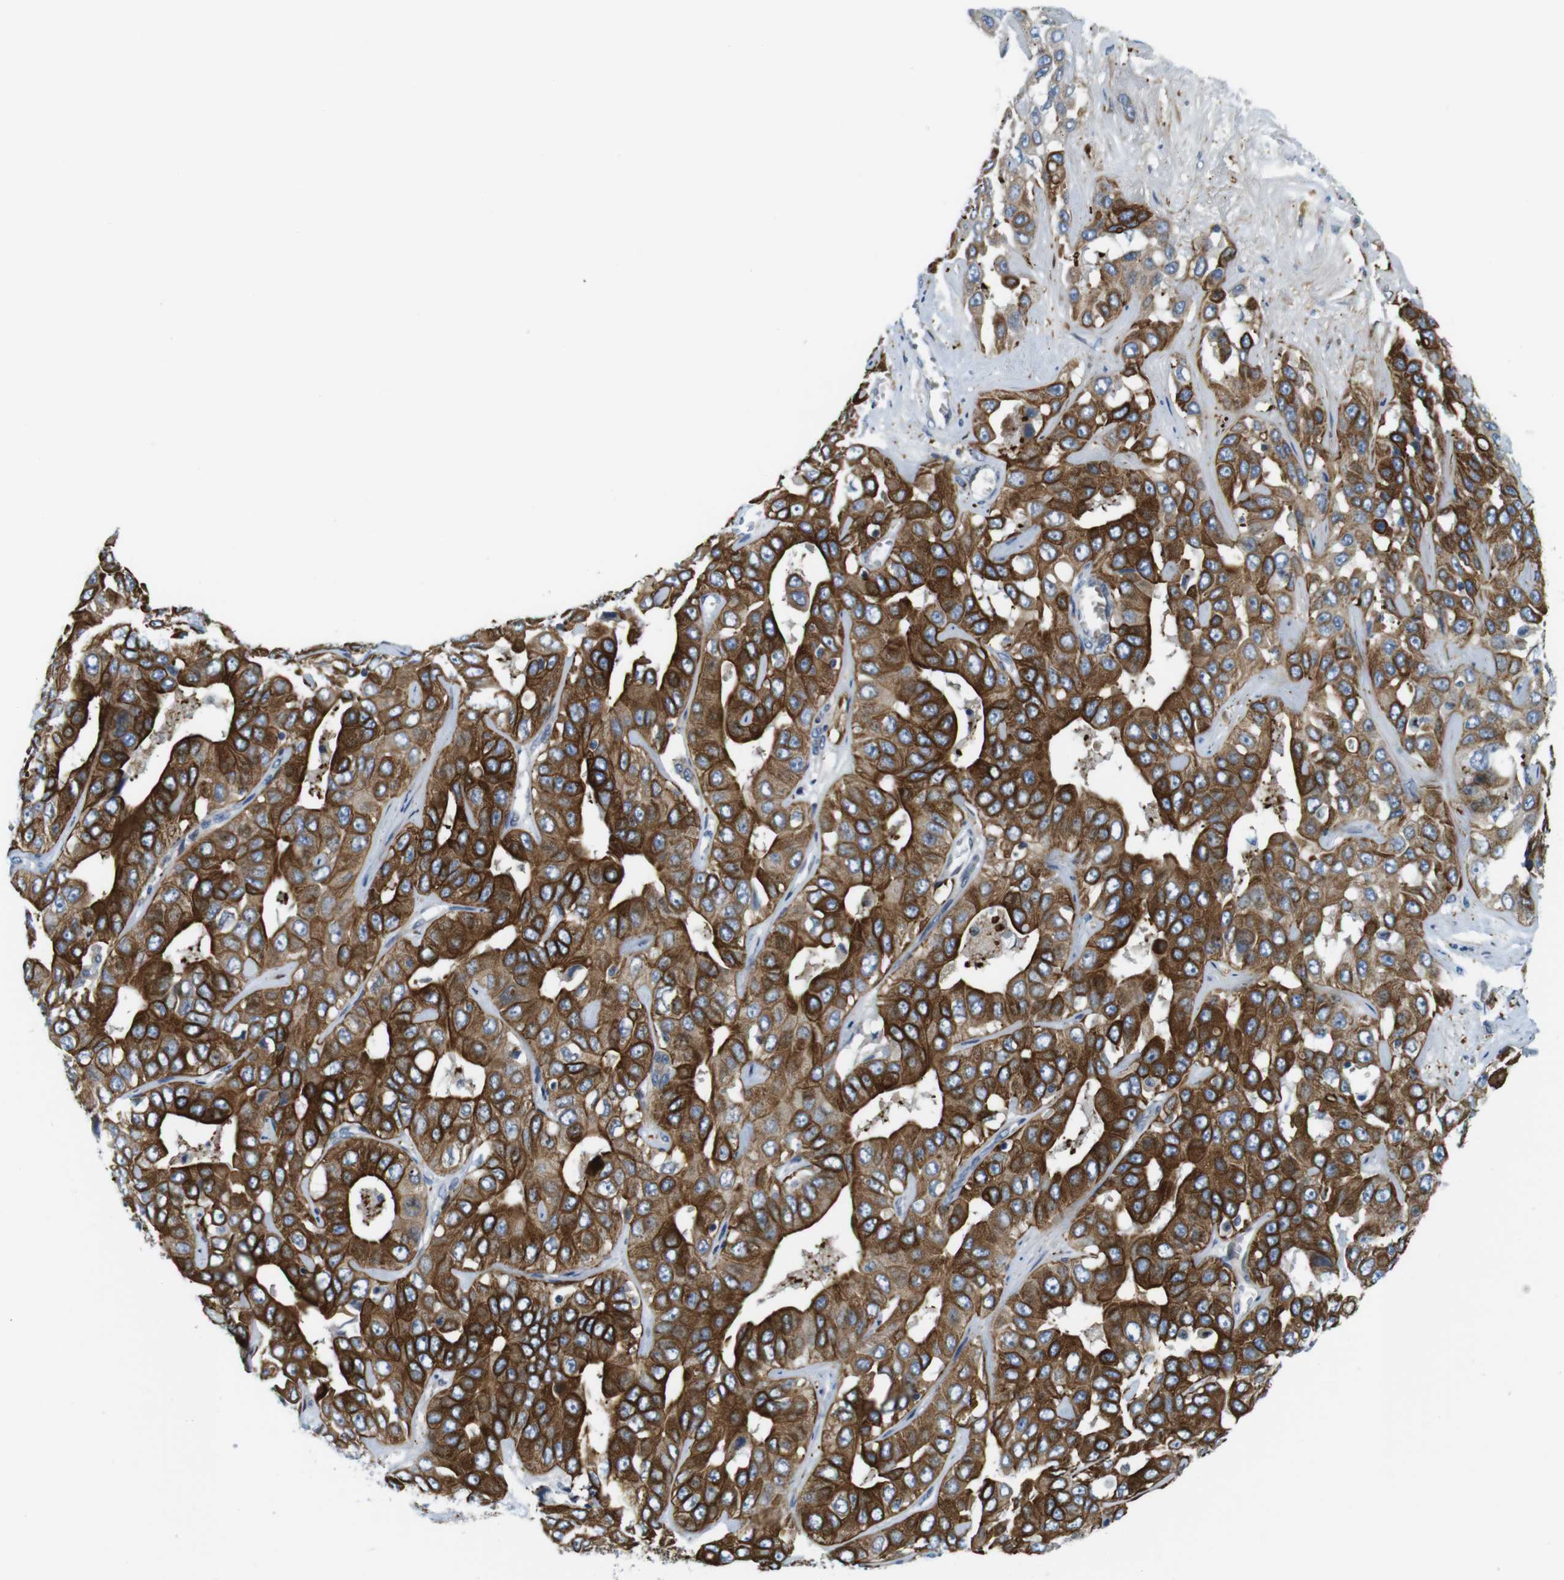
{"staining": {"intensity": "strong", "quantity": ">75%", "location": "cytoplasmic/membranous"}, "tissue": "liver cancer", "cell_type": "Tumor cells", "image_type": "cancer", "snomed": [{"axis": "morphology", "description": "Cholangiocarcinoma"}, {"axis": "topography", "description": "Liver"}], "caption": "Immunohistochemical staining of human liver cancer shows high levels of strong cytoplasmic/membranous expression in about >75% of tumor cells. (Stains: DAB (3,3'-diaminobenzidine) in brown, nuclei in blue, Microscopy: brightfield microscopy at high magnification).", "gene": "ZDHHC3", "patient": {"sex": "female", "age": 52}}